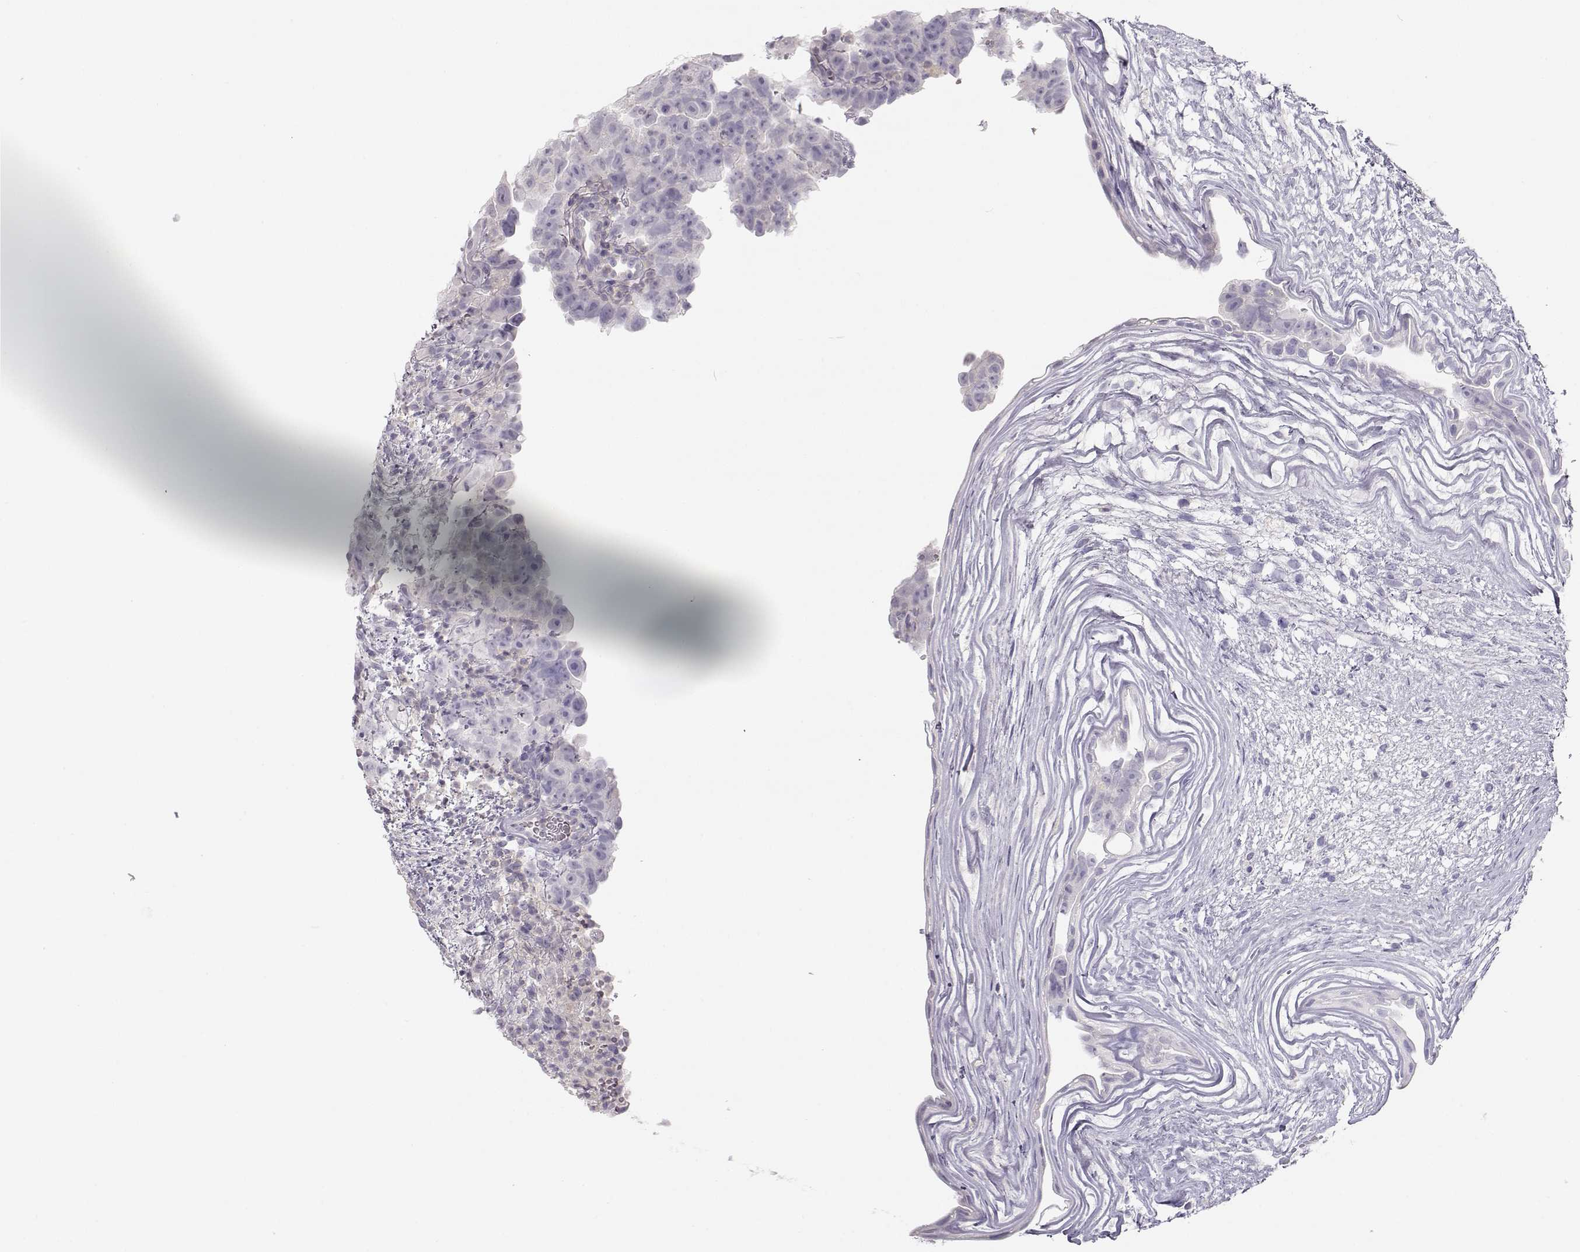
{"staining": {"intensity": "negative", "quantity": "none", "location": "none"}, "tissue": "testis cancer", "cell_type": "Tumor cells", "image_type": "cancer", "snomed": [{"axis": "morphology", "description": "Normal tissue, NOS"}, {"axis": "morphology", "description": "Carcinoma, Embryonal, NOS"}, {"axis": "topography", "description": "Testis"}, {"axis": "topography", "description": "Epididymis"}], "caption": "Embryonal carcinoma (testis) stained for a protein using immunohistochemistry (IHC) shows no expression tumor cells.", "gene": "LEPR", "patient": {"sex": "male", "age": 24}}